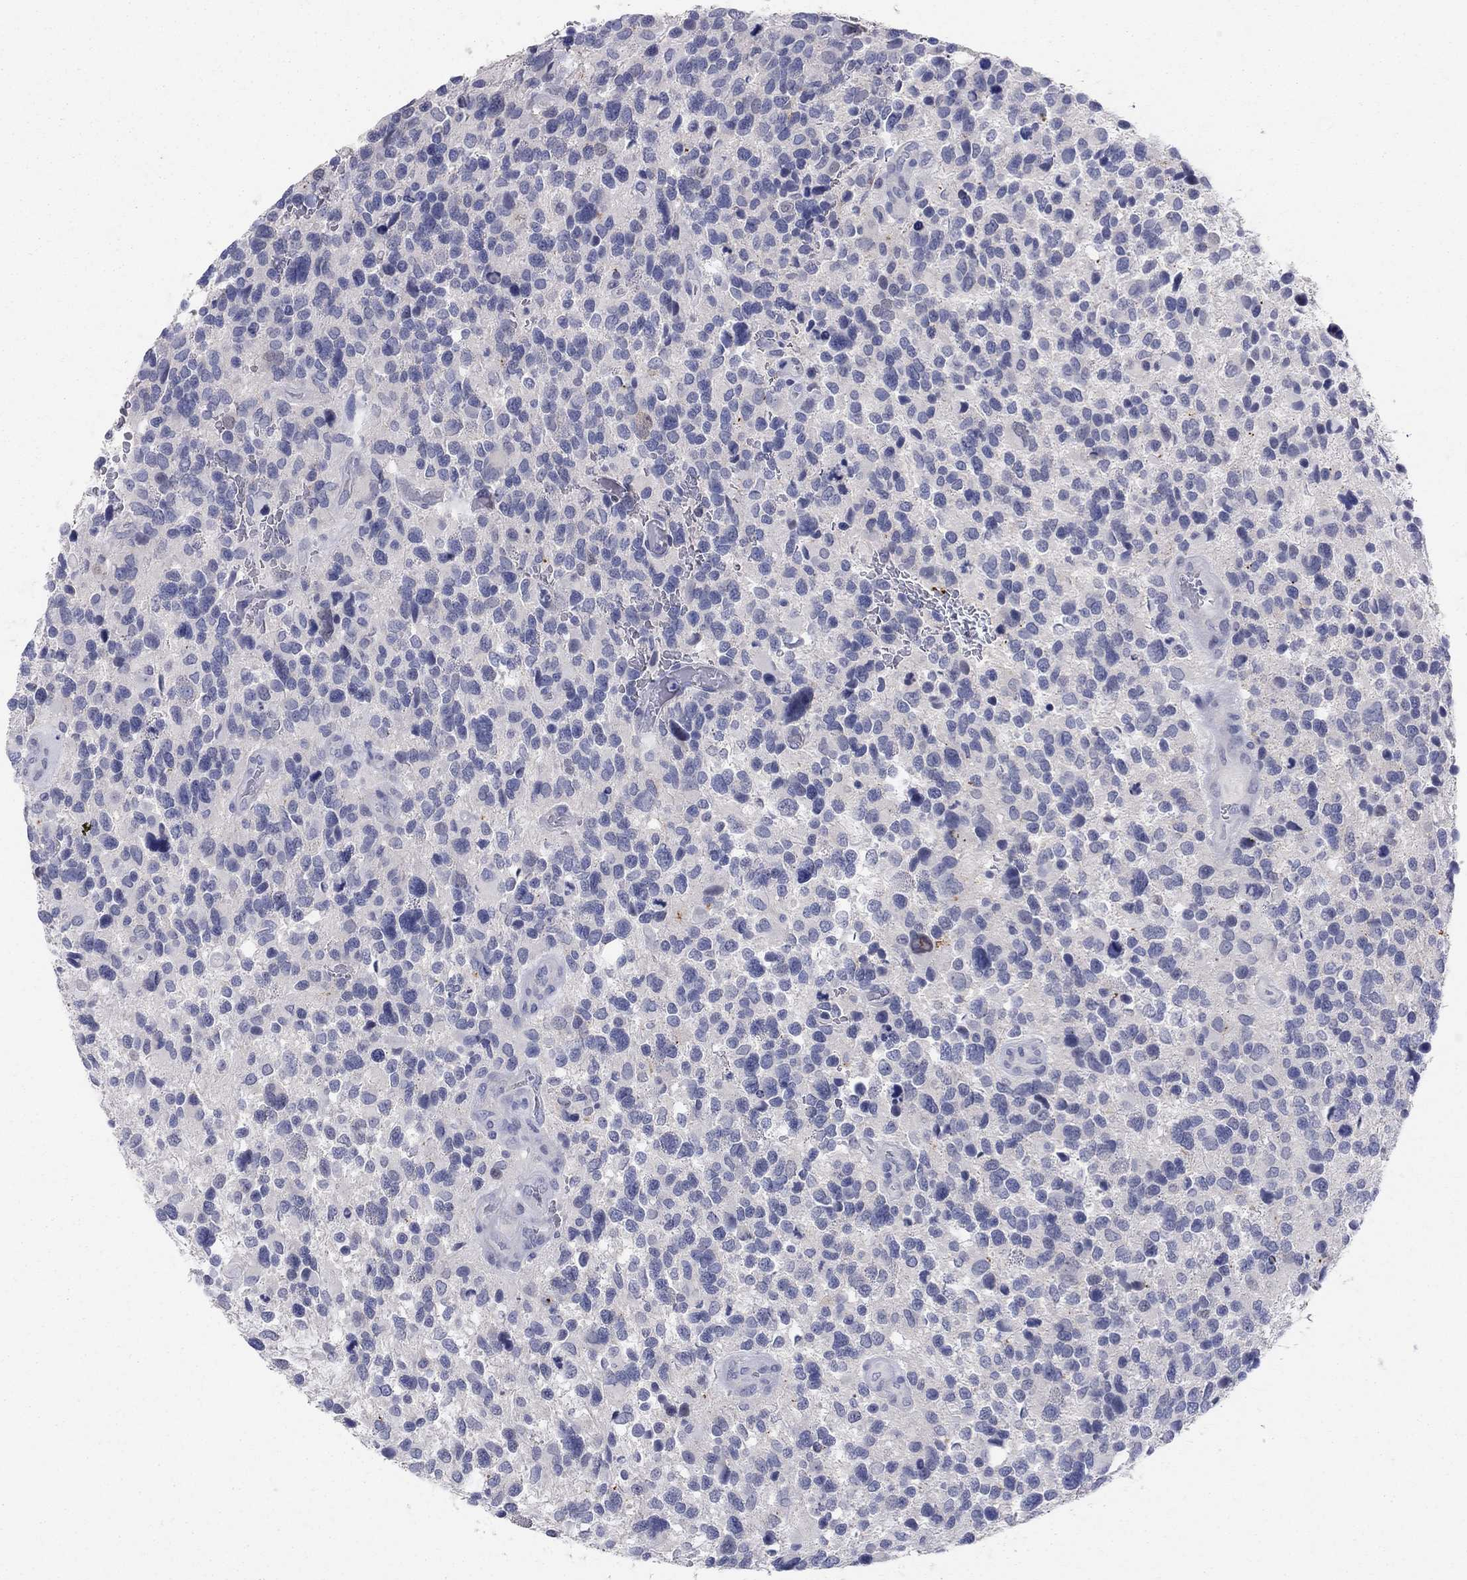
{"staining": {"intensity": "negative", "quantity": "none", "location": "none"}, "tissue": "glioma", "cell_type": "Tumor cells", "image_type": "cancer", "snomed": [{"axis": "morphology", "description": "Glioma, malignant, Low grade"}, {"axis": "topography", "description": "Brain"}], "caption": "High magnification brightfield microscopy of glioma stained with DAB (3,3'-diaminobenzidine) (brown) and counterstained with hematoxylin (blue): tumor cells show no significant positivity.", "gene": "CPNE6", "patient": {"sex": "female", "age": 32}}